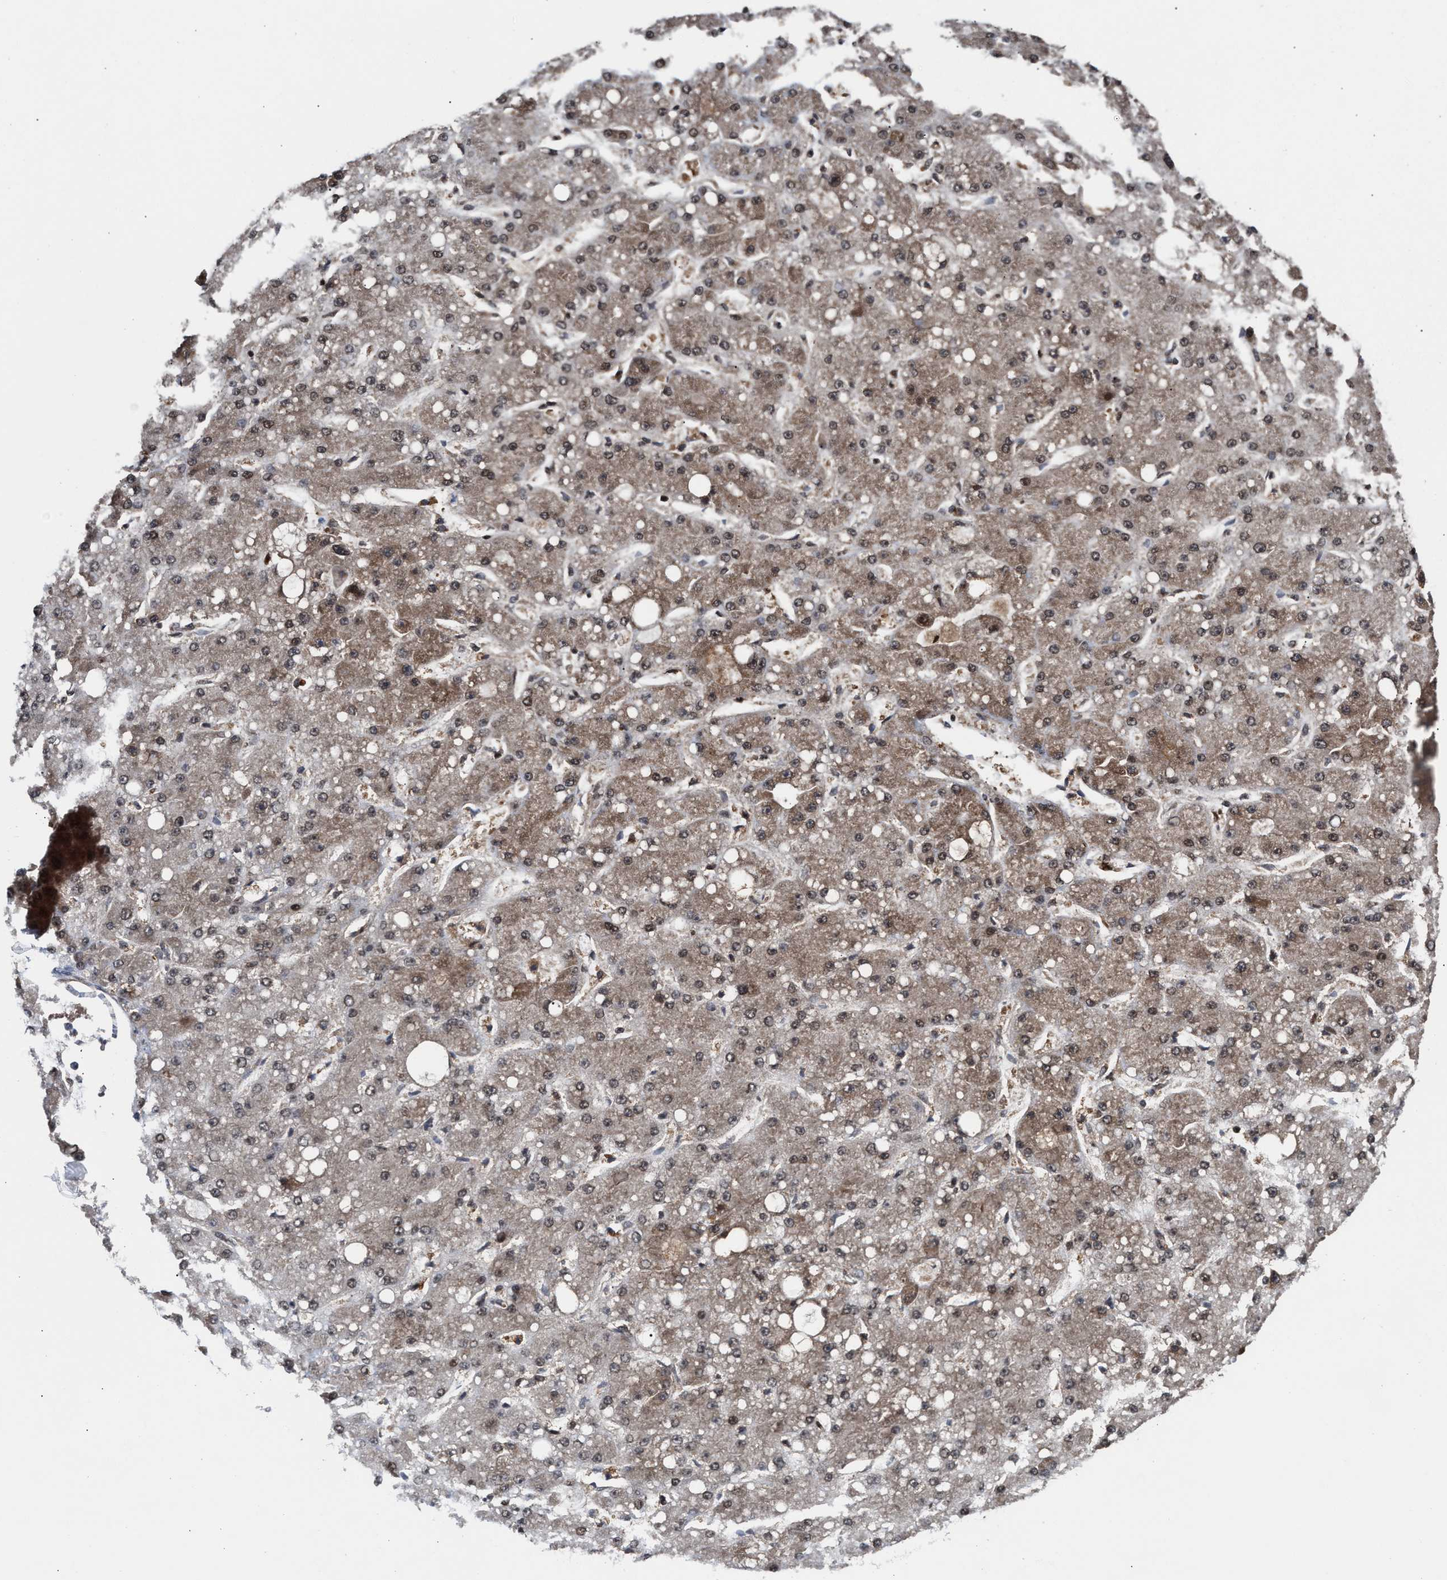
{"staining": {"intensity": "moderate", "quantity": ">75%", "location": "cytoplasmic/membranous,nuclear"}, "tissue": "liver cancer", "cell_type": "Tumor cells", "image_type": "cancer", "snomed": [{"axis": "morphology", "description": "Carcinoma, Hepatocellular, NOS"}, {"axis": "topography", "description": "Liver"}], "caption": "High-power microscopy captured an IHC image of liver hepatocellular carcinoma, revealing moderate cytoplasmic/membranous and nuclear positivity in approximately >75% of tumor cells.", "gene": "TP53I3", "patient": {"sex": "male", "age": 67}}